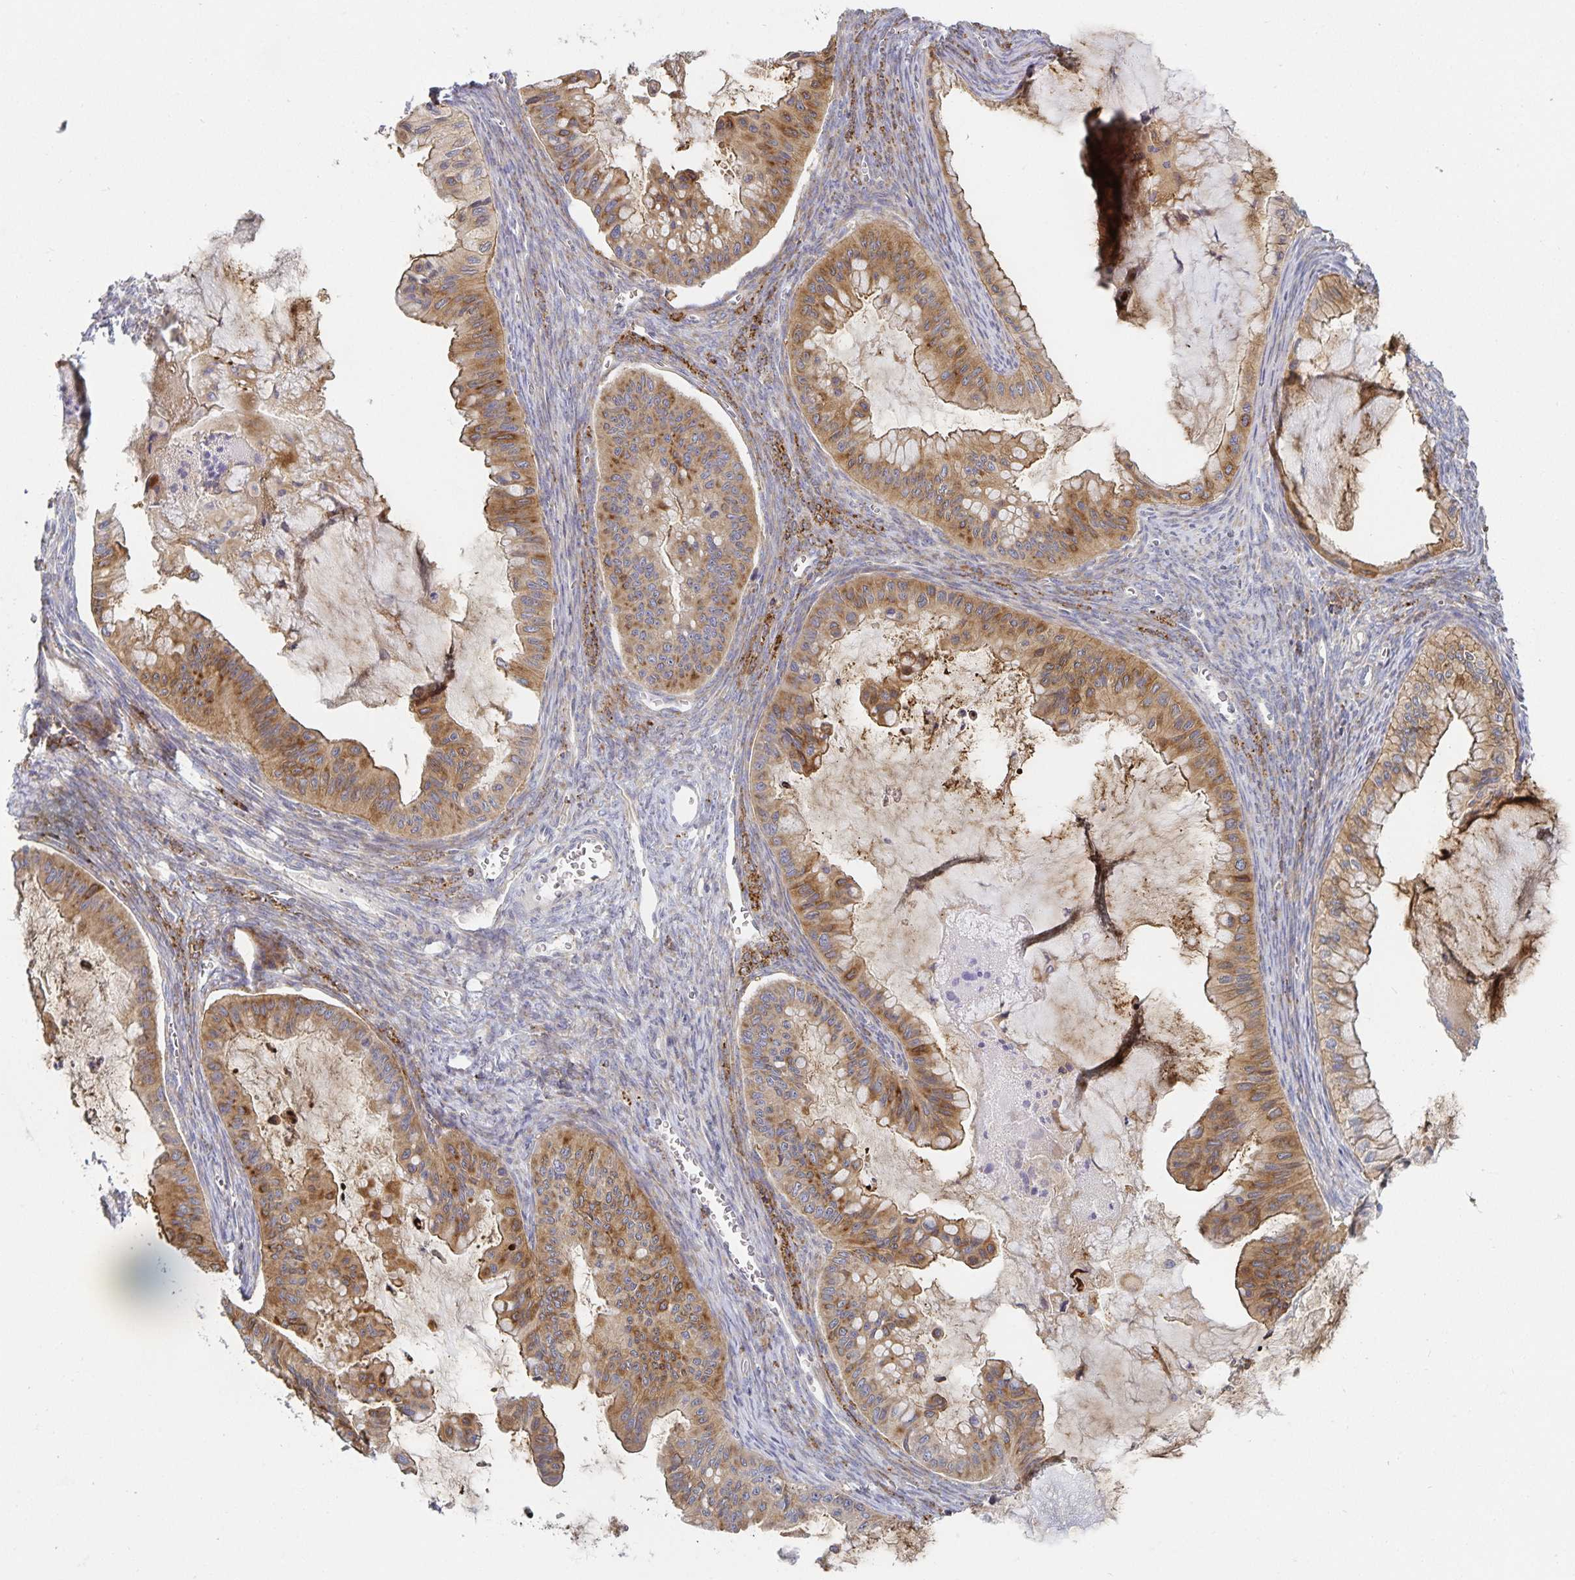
{"staining": {"intensity": "moderate", "quantity": ">75%", "location": "cytoplasmic/membranous"}, "tissue": "ovarian cancer", "cell_type": "Tumor cells", "image_type": "cancer", "snomed": [{"axis": "morphology", "description": "Cystadenocarcinoma, mucinous, NOS"}, {"axis": "topography", "description": "Ovary"}], "caption": "About >75% of tumor cells in mucinous cystadenocarcinoma (ovarian) display moderate cytoplasmic/membranous protein positivity as visualized by brown immunohistochemical staining.", "gene": "NOMO1", "patient": {"sex": "female", "age": 72}}